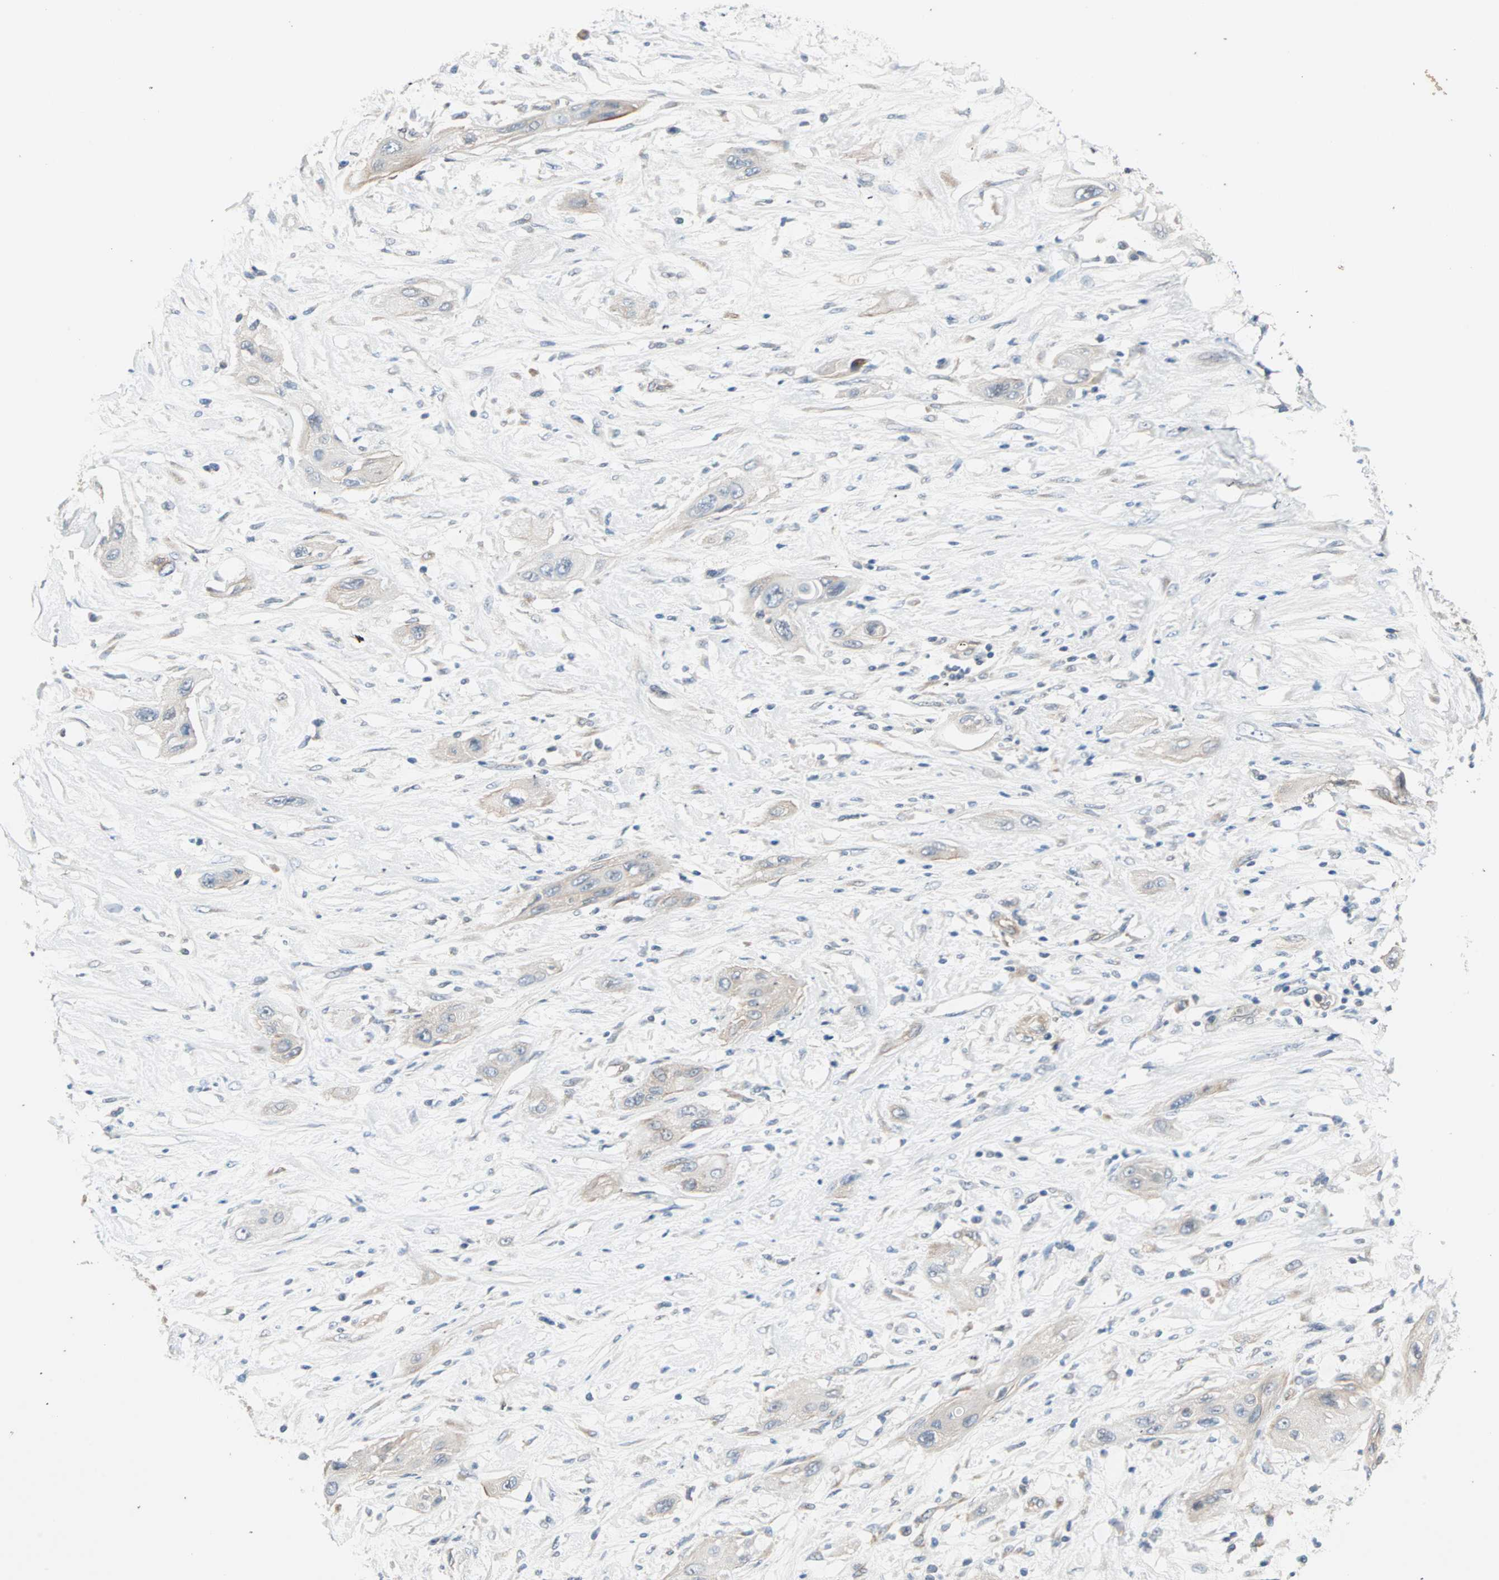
{"staining": {"intensity": "weak", "quantity": "<25%", "location": "cytoplasmic/membranous"}, "tissue": "lung cancer", "cell_type": "Tumor cells", "image_type": "cancer", "snomed": [{"axis": "morphology", "description": "Squamous cell carcinoma, NOS"}, {"axis": "topography", "description": "Lung"}], "caption": "There is no significant expression in tumor cells of squamous cell carcinoma (lung).", "gene": "PDE8A", "patient": {"sex": "female", "age": 47}}